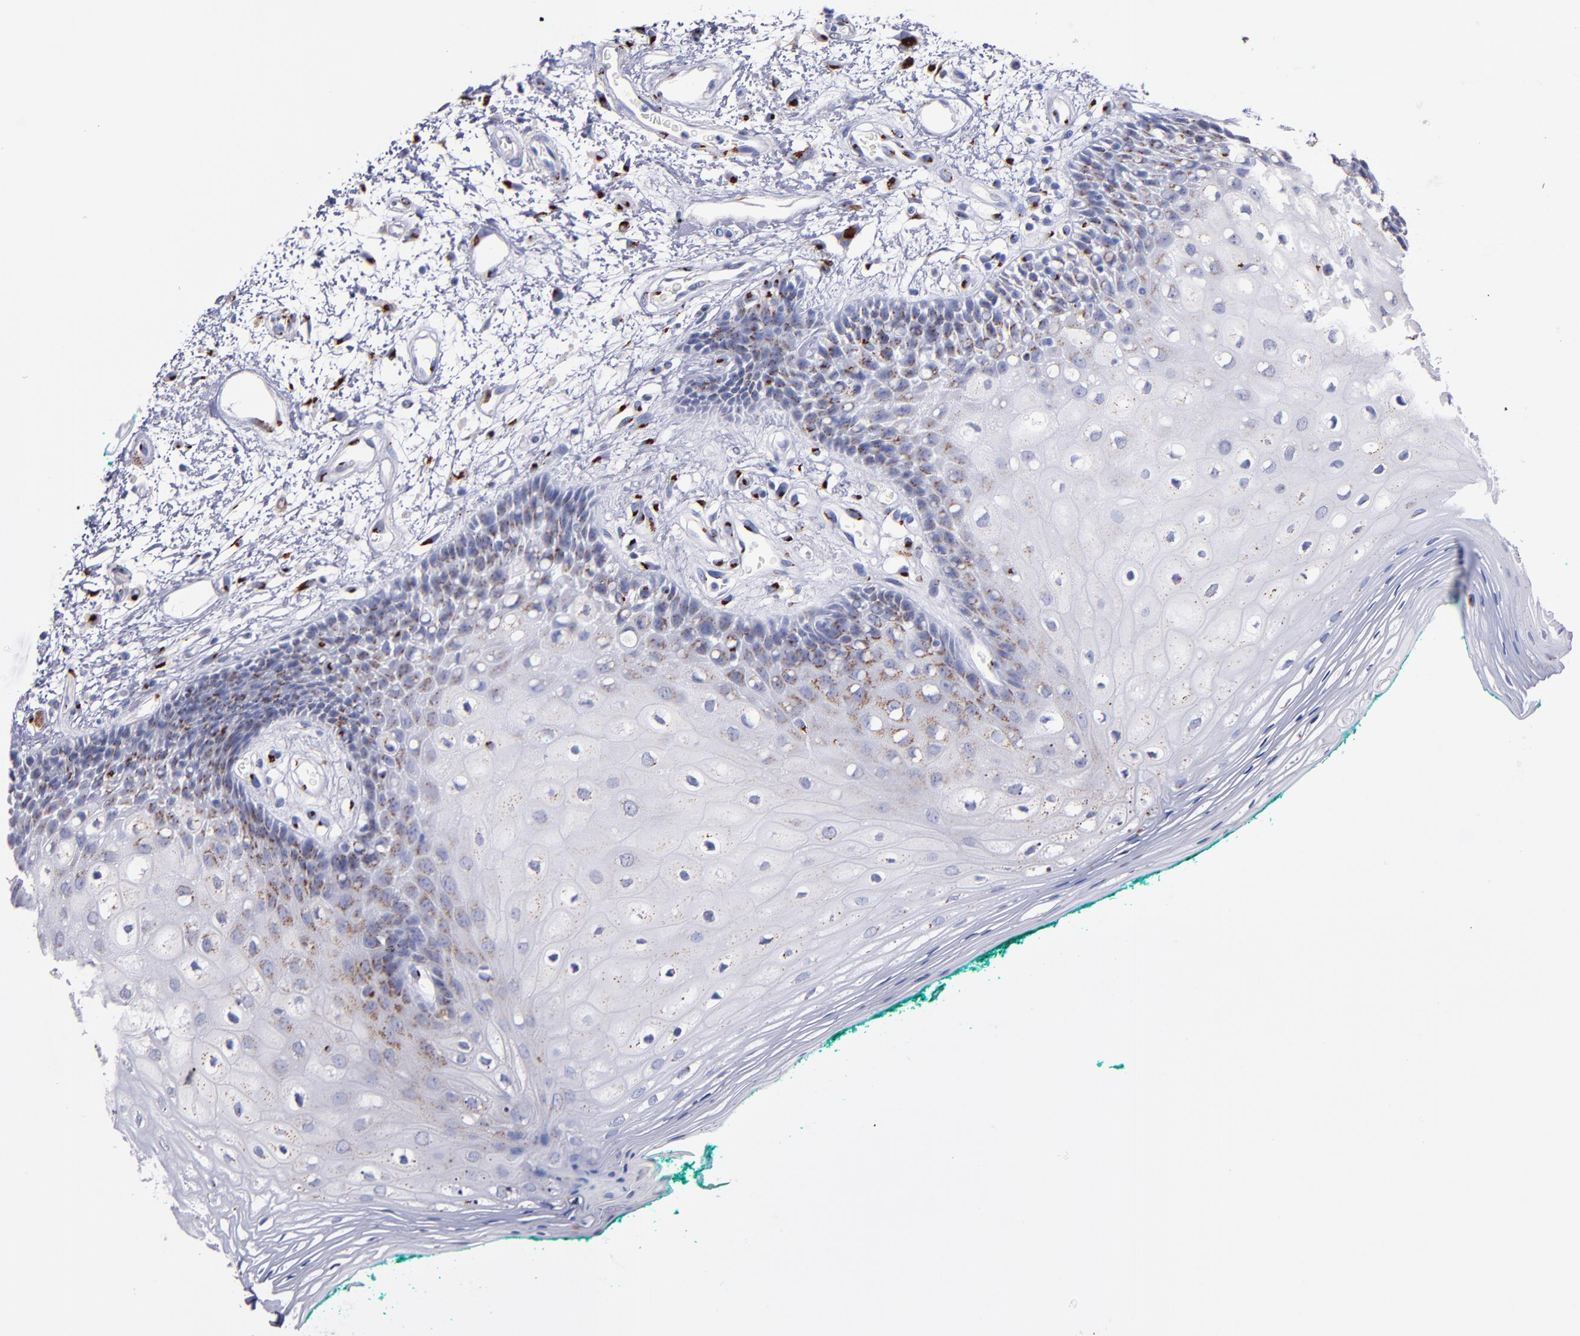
{"staining": {"intensity": "moderate", "quantity": "25%-75%", "location": "cytoplasmic/membranous"}, "tissue": "oral mucosa", "cell_type": "Squamous epithelial cells", "image_type": "normal", "snomed": [{"axis": "morphology", "description": "Normal tissue, NOS"}, {"axis": "morphology", "description": "Squamous cell carcinoma, NOS"}, {"axis": "topography", "description": "Skeletal muscle"}, {"axis": "topography", "description": "Oral tissue"}, {"axis": "topography", "description": "Head-Neck"}], "caption": "Oral mucosa stained with a protein marker exhibits moderate staining in squamous epithelial cells.", "gene": "GOLIM4", "patient": {"sex": "female", "age": 84}}